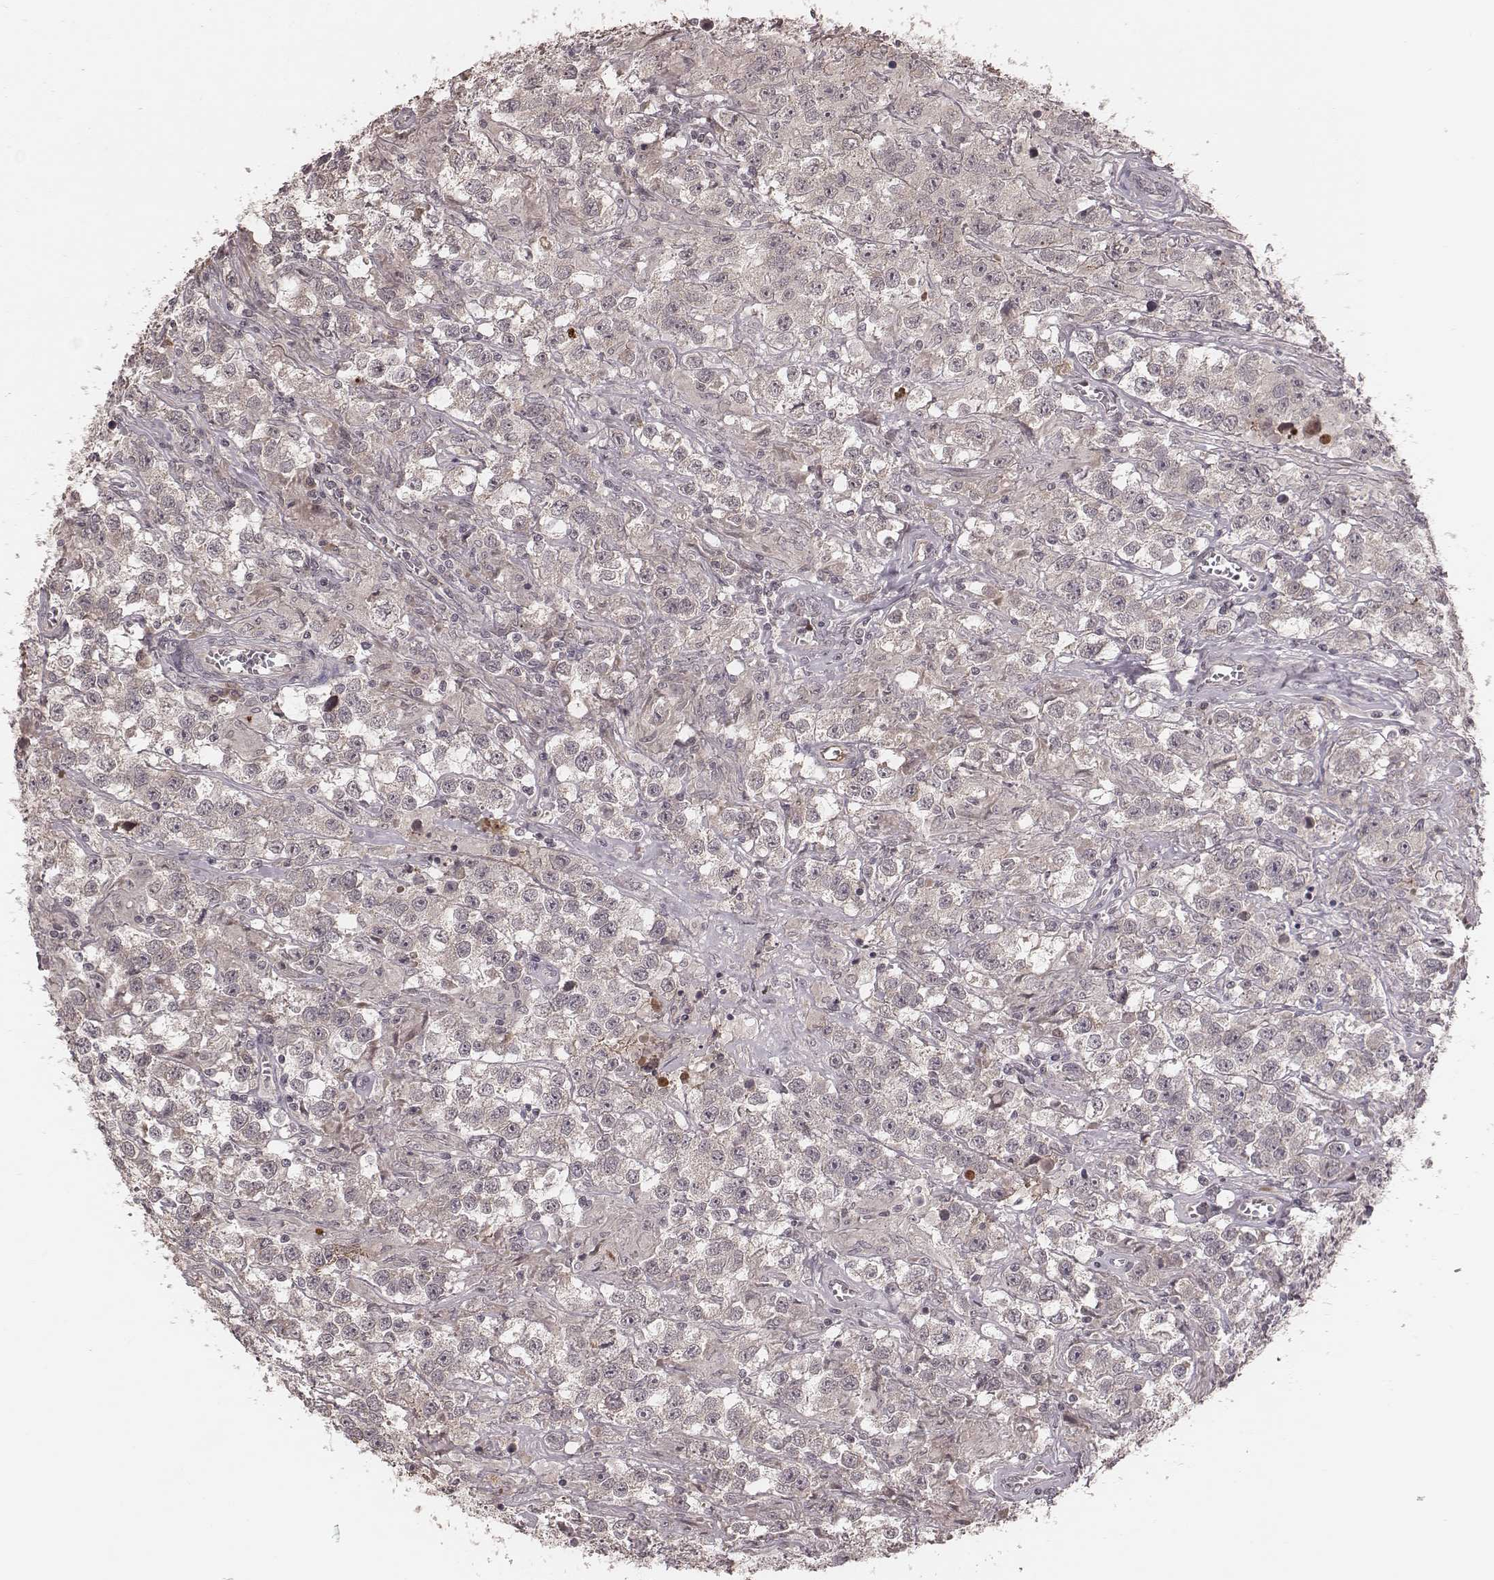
{"staining": {"intensity": "negative", "quantity": "none", "location": "none"}, "tissue": "testis cancer", "cell_type": "Tumor cells", "image_type": "cancer", "snomed": [{"axis": "morphology", "description": "Seminoma, NOS"}, {"axis": "topography", "description": "Testis"}], "caption": "Tumor cells show no significant staining in testis cancer (seminoma). (IHC, brightfield microscopy, high magnification).", "gene": "IL5", "patient": {"sex": "male", "age": 43}}